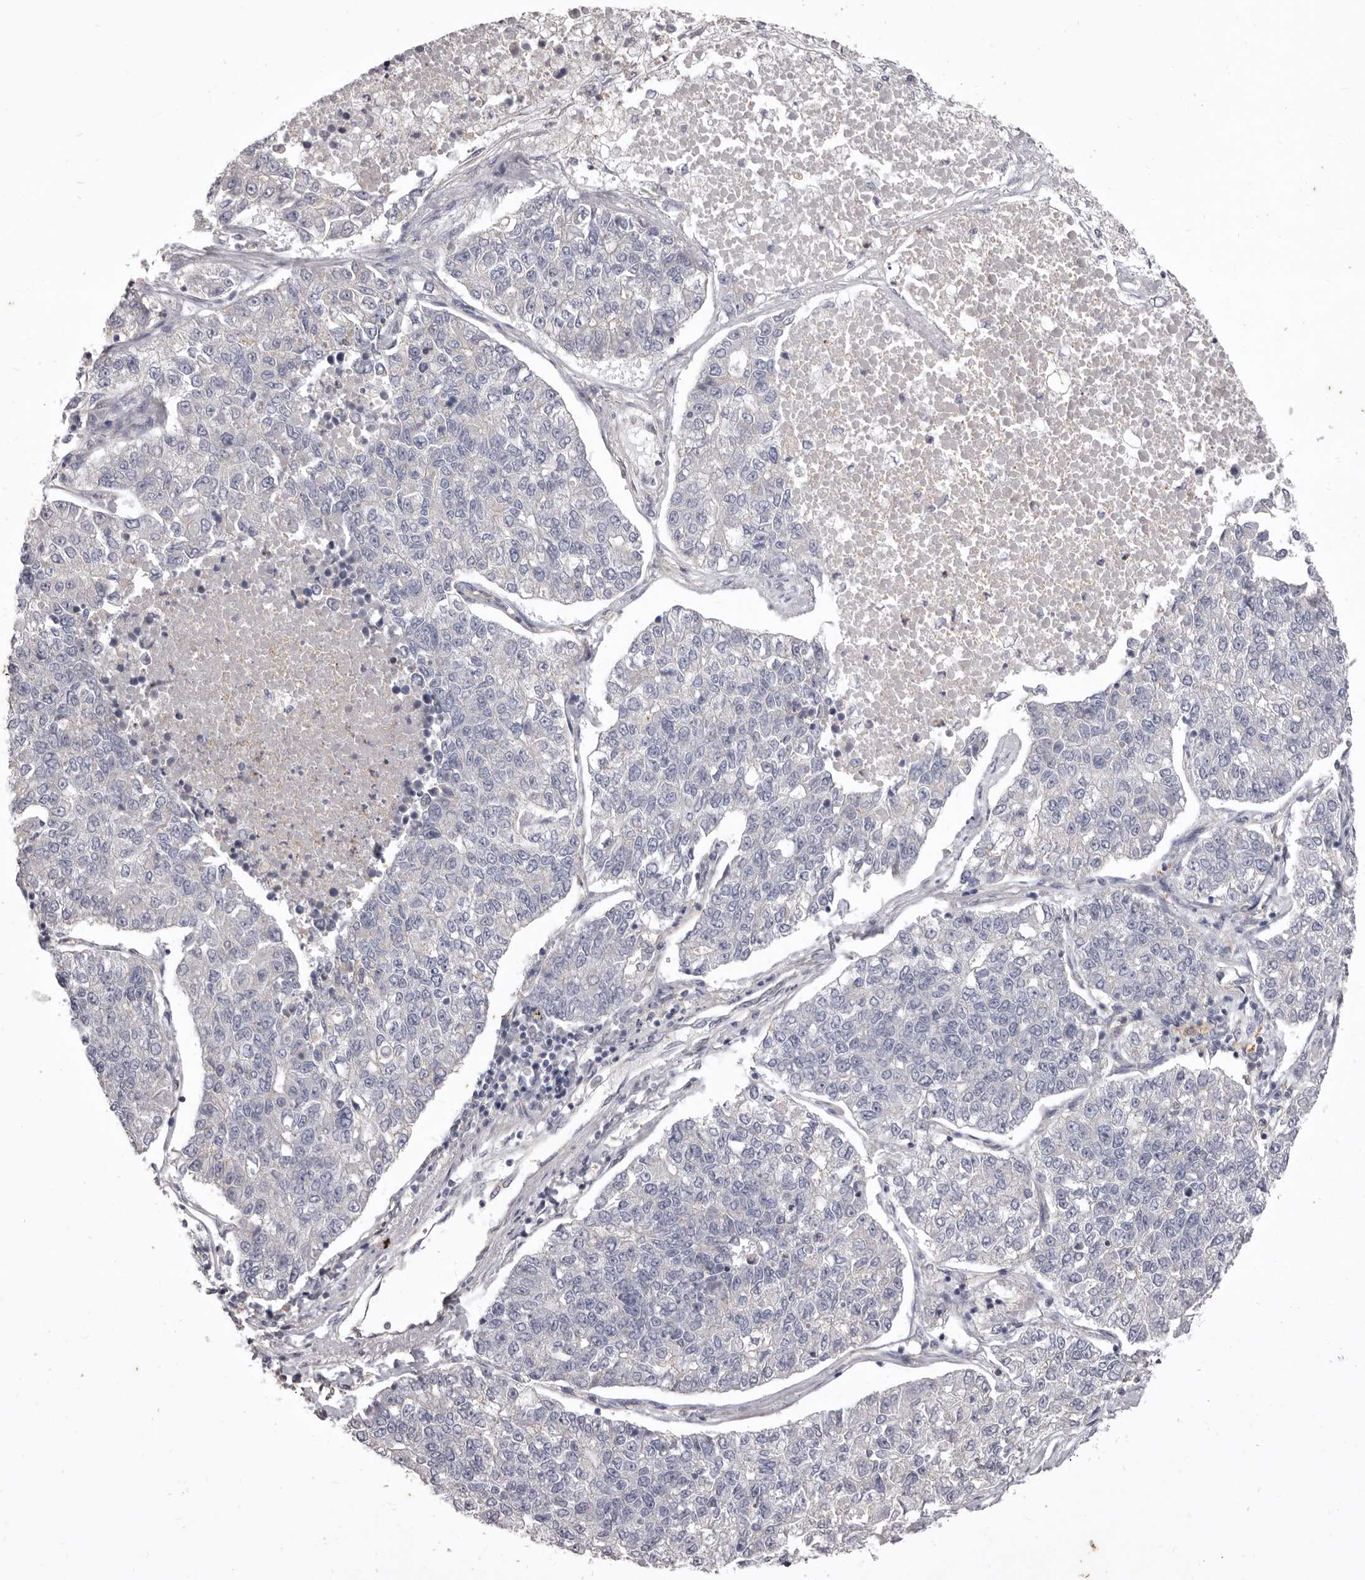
{"staining": {"intensity": "negative", "quantity": "none", "location": "none"}, "tissue": "lung cancer", "cell_type": "Tumor cells", "image_type": "cancer", "snomed": [{"axis": "morphology", "description": "Adenocarcinoma, NOS"}, {"axis": "topography", "description": "Lung"}], "caption": "Histopathology image shows no protein positivity in tumor cells of lung adenocarcinoma tissue.", "gene": "P2RX6", "patient": {"sex": "male", "age": 49}}